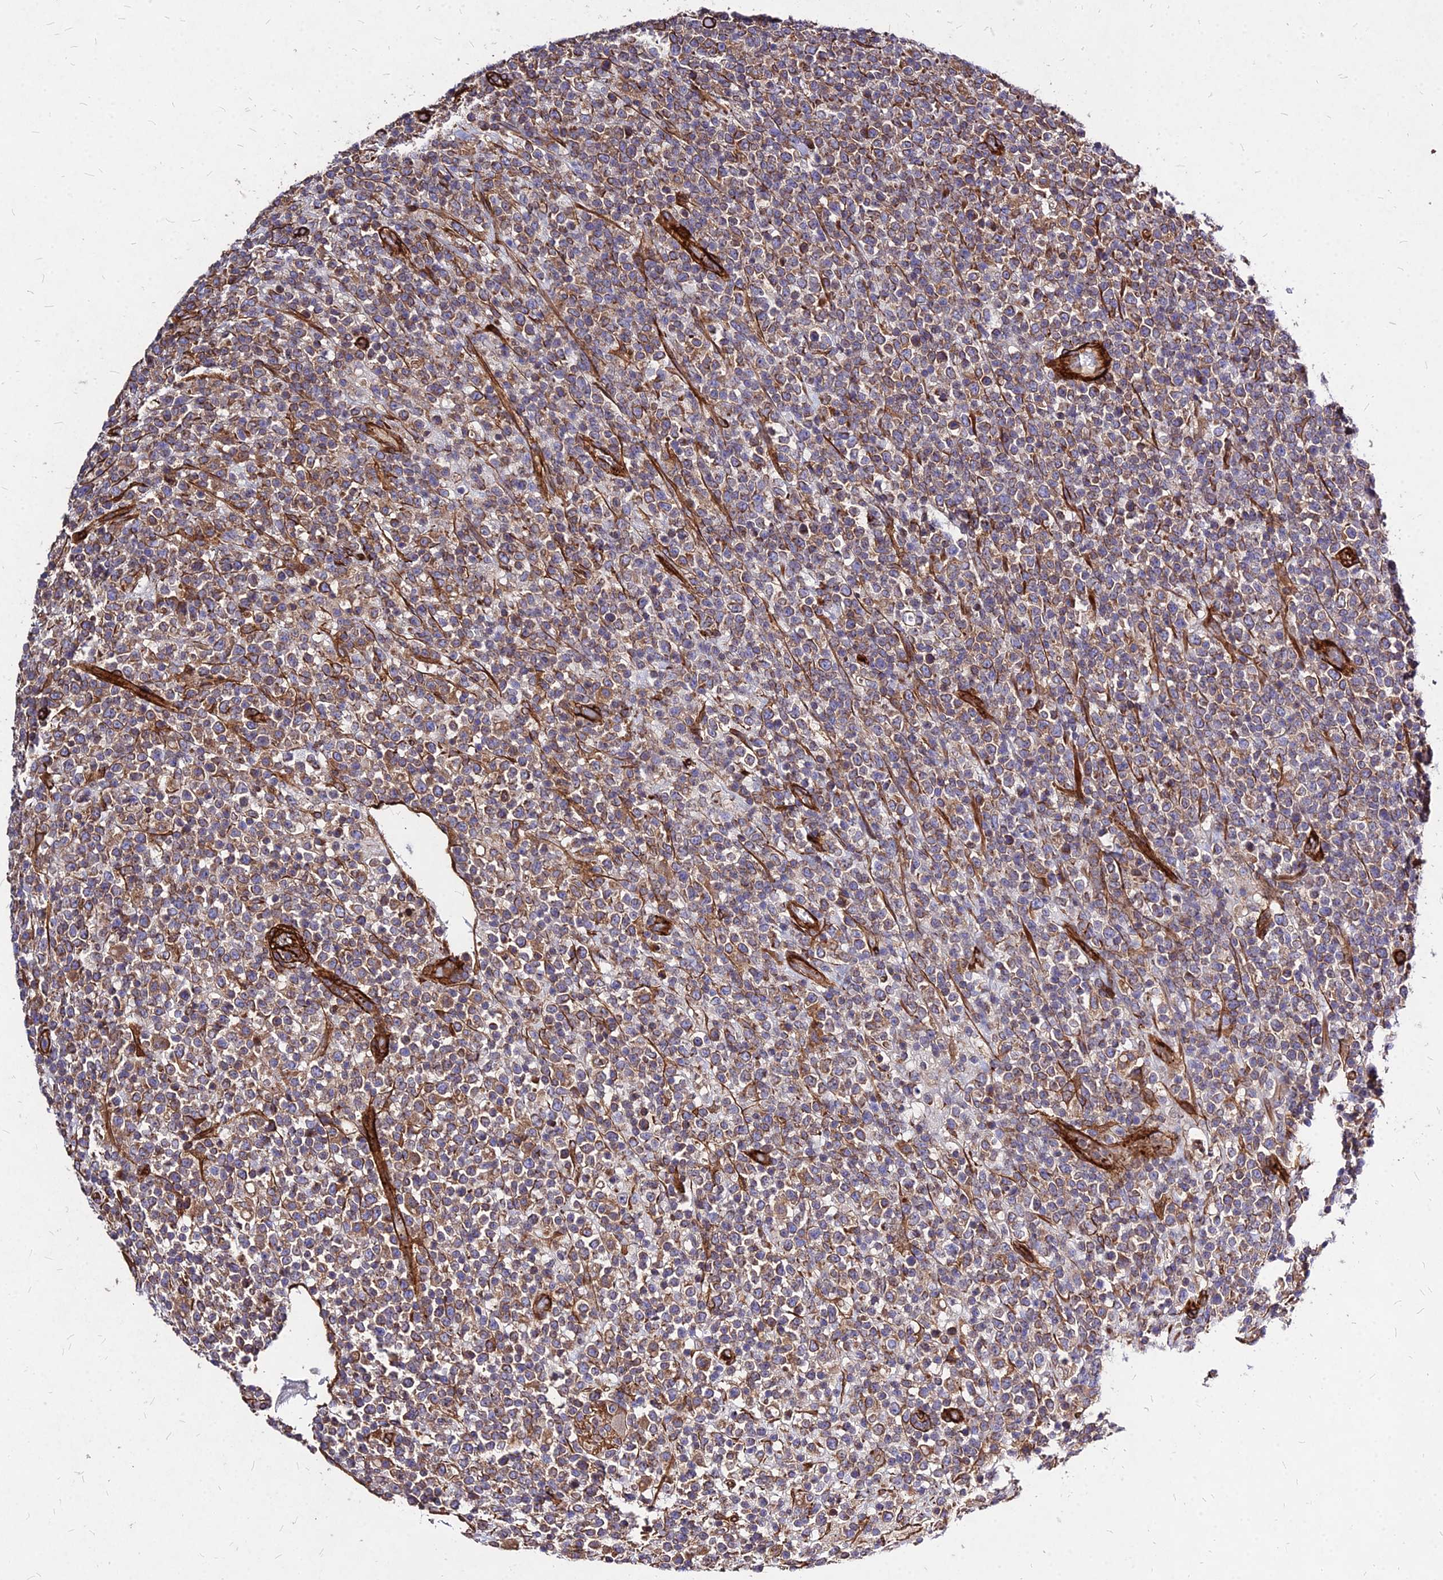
{"staining": {"intensity": "moderate", "quantity": "25%-75%", "location": "cytoplasmic/membranous"}, "tissue": "lymphoma", "cell_type": "Tumor cells", "image_type": "cancer", "snomed": [{"axis": "morphology", "description": "Malignant lymphoma, non-Hodgkin's type, High grade"}, {"axis": "topography", "description": "Colon"}], "caption": "Immunohistochemistry (IHC) image of human lymphoma stained for a protein (brown), which displays medium levels of moderate cytoplasmic/membranous expression in about 25%-75% of tumor cells.", "gene": "EFCC1", "patient": {"sex": "female", "age": 53}}